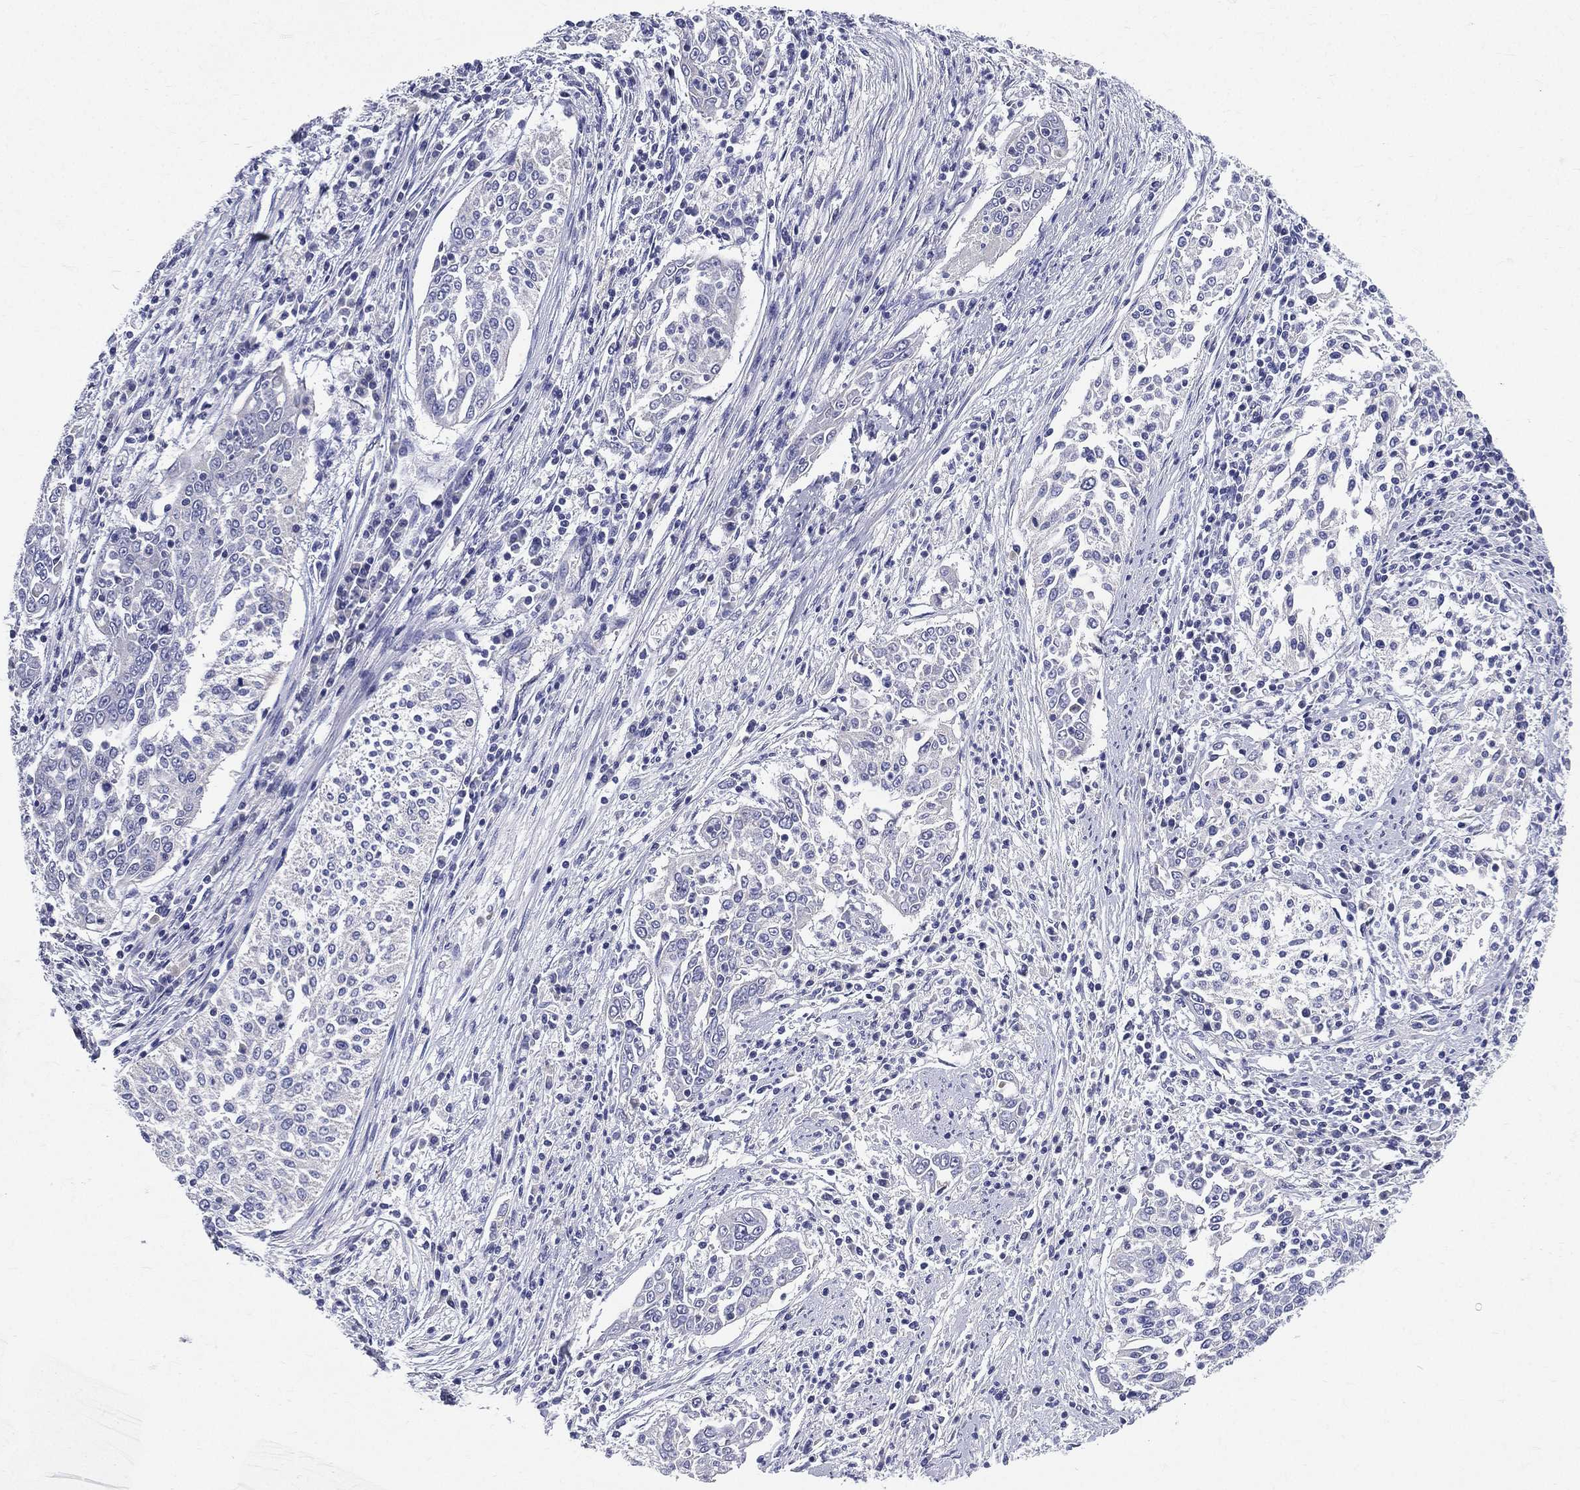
{"staining": {"intensity": "negative", "quantity": "none", "location": "none"}, "tissue": "cervical cancer", "cell_type": "Tumor cells", "image_type": "cancer", "snomed": [{"axis": "morphology", "description": "Squamous cell carcinoma, NOS"}, {"axis": "topography", "description": "Cervix"}], "caption": "There is no significant staining in tumor cells of cervical cancer. The staining was performed using DAB (3,3'-diaminobenzidine) to visualize the protein expression in brown, while the nuclei were stained in blue with hematoxylin (Magnification: 20x).", "gene": "PWWP3A", "patient": {"sex": "female", "age": 41}}